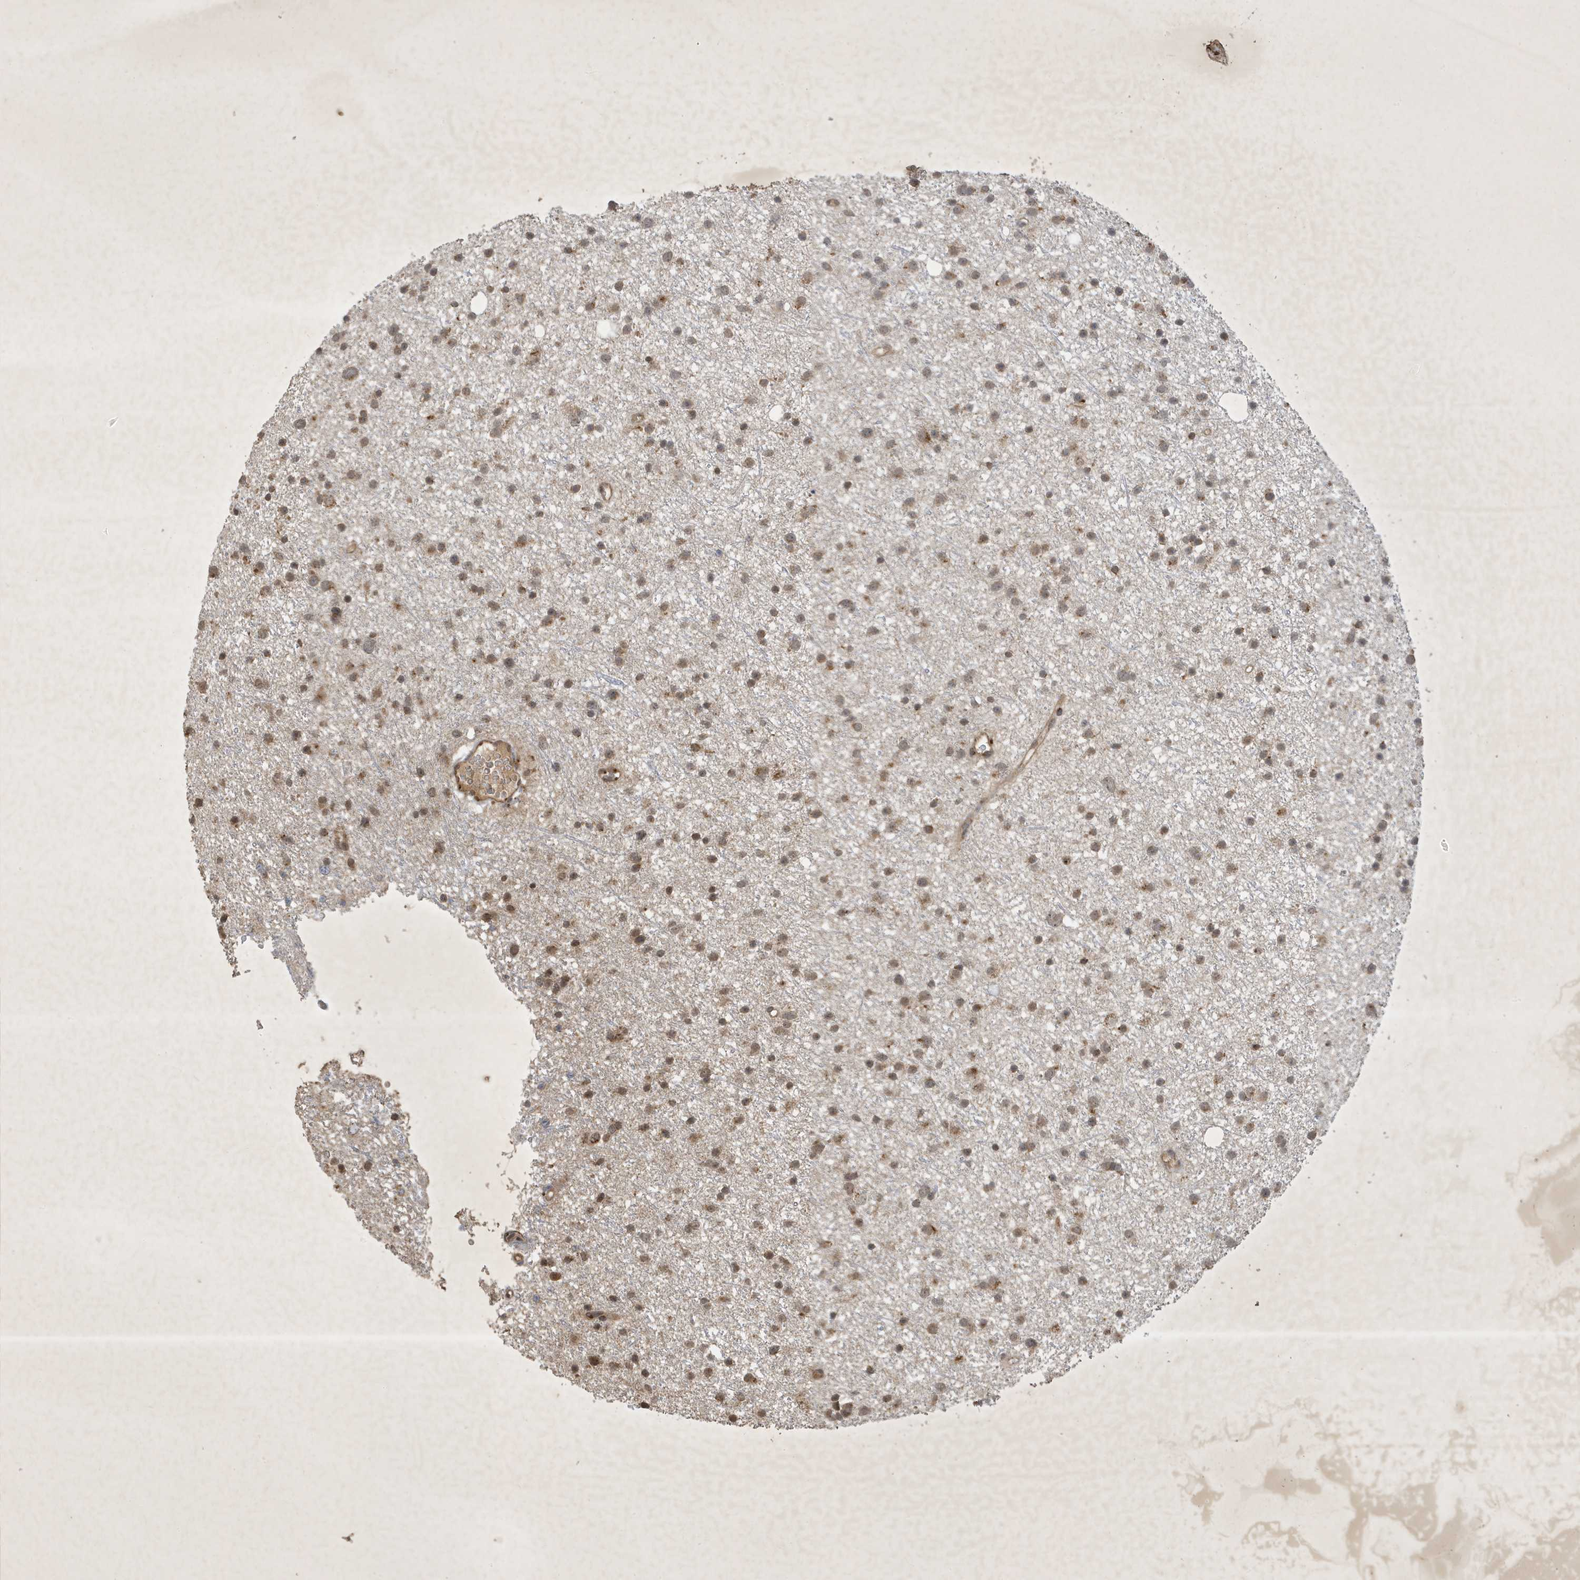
{"staining": {"intensity": "moderate", "quantity": ">75%", "location": "cytoplasmic/membranous,nuclear"}, "tissue": "glioma", "cell_type": "Tumor cells", "image_type": "cancer", "snomed": [{"axis": "morphology", "description": "Glioma, malignant, Low grade"}, {"axis": "topography", "description": "Cerebral cortex"}], "caption": "Protein staining of glioma tissue shows moderate cytoplasmic/membranous and nuclear expression in approximately >75% of tumor cells.", "gene": "STX10", "patient": {"sex": "female", "age": 39}}